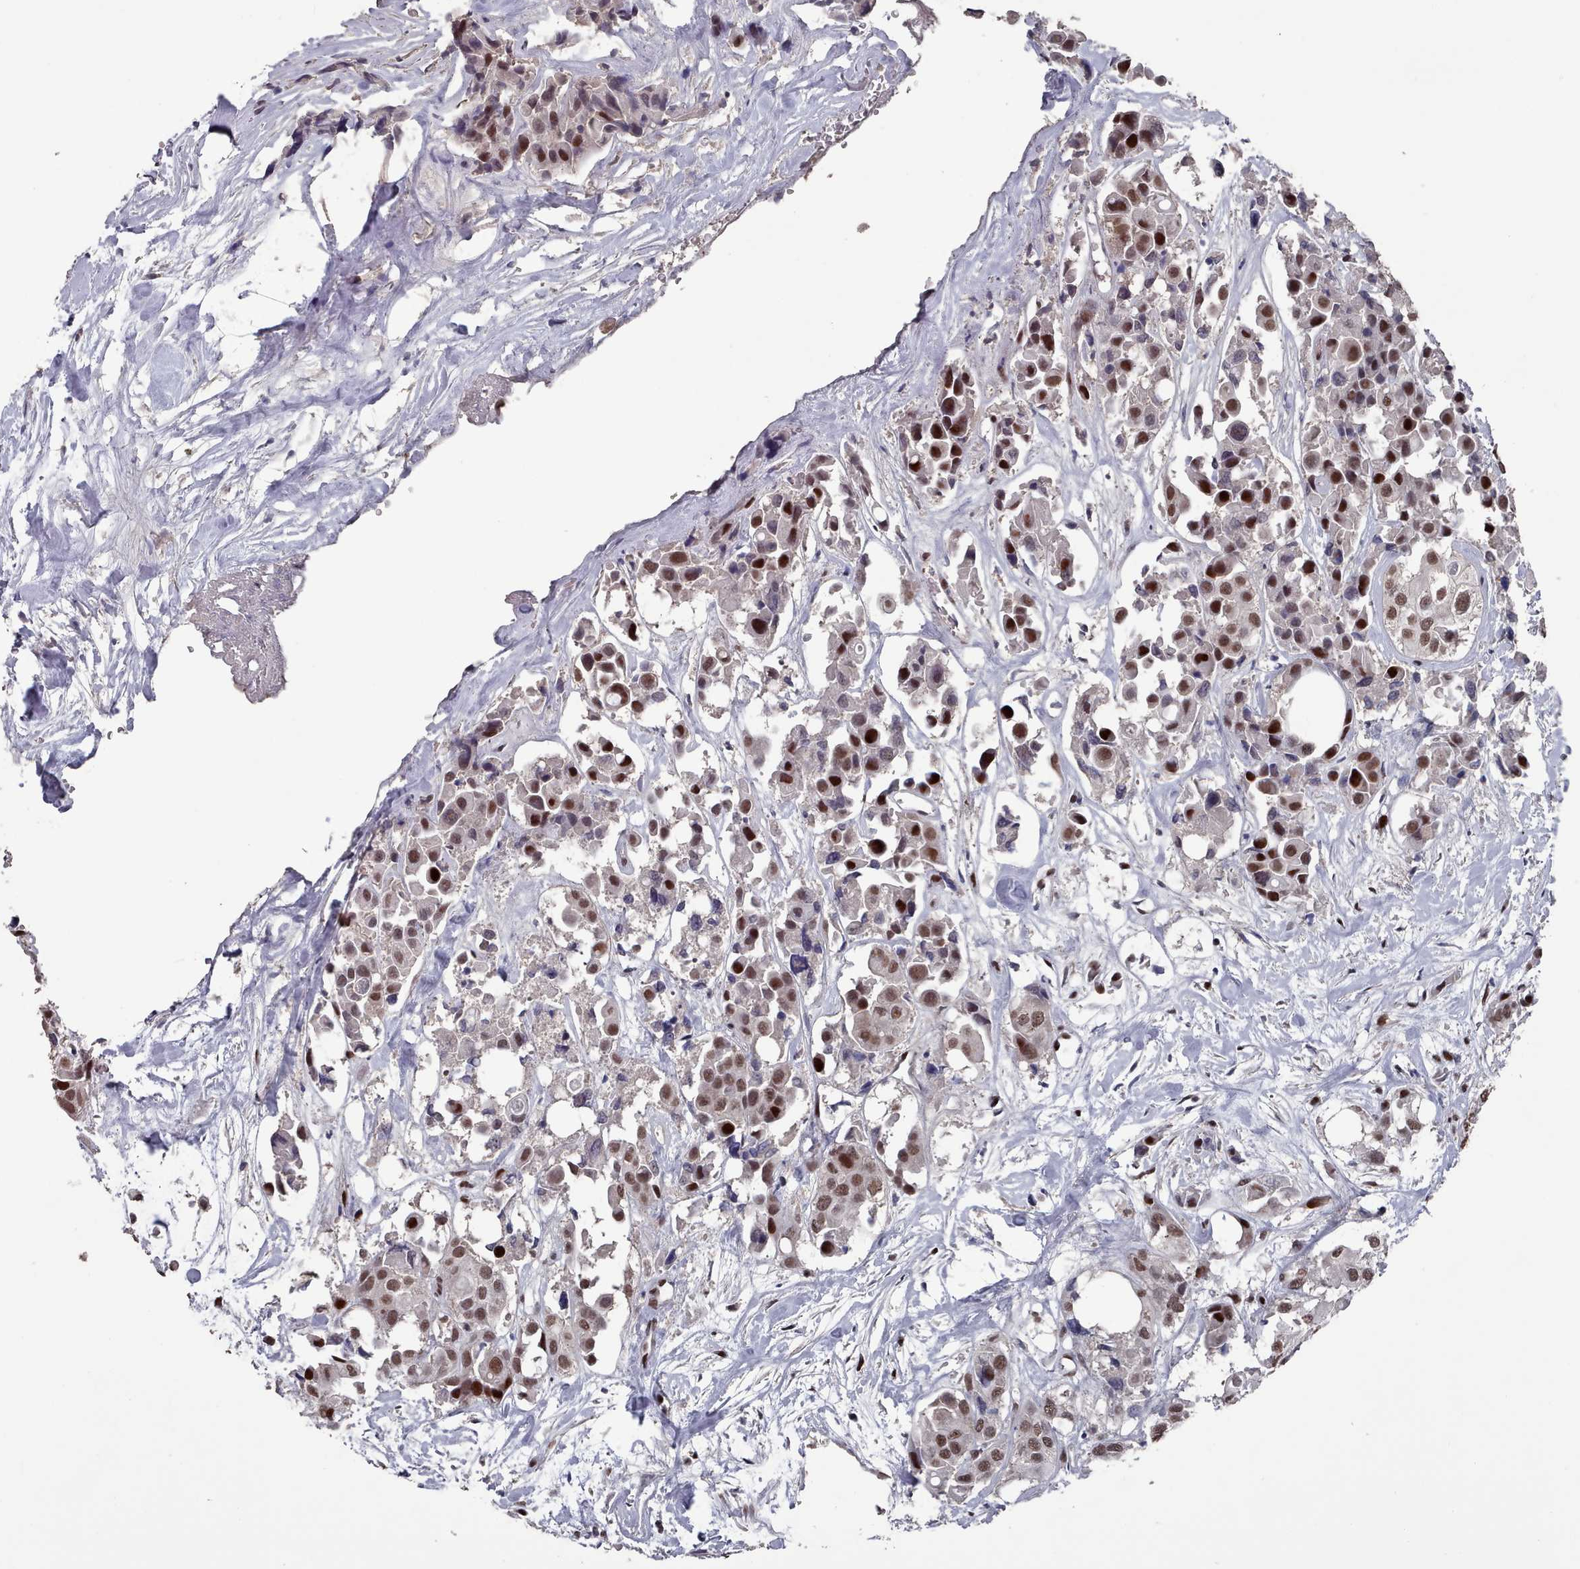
{"staining": {"intensity": "strong", "quantity": "25%-75%", "location": "nuclear"}, "tissue": "urothelial cancer", "cell_type": "Tumor cells", "image_type": "cancer", "snomed": [{"axis": "morphology", "description": "Urothelial carcinoma, High grade"}, {"axis": "topography", "description": "Urinary bladder"}], "caption": "Immunohistochemistry micrograph of human urothelial carcinoma (high-grade) stained for a protein (brown), which demonstrates high levels of strong nuclear positivity in about 25%-75% of tumor cells.", "gene": "PNRC2", "patient": {"sex": "male", "age": 64}}